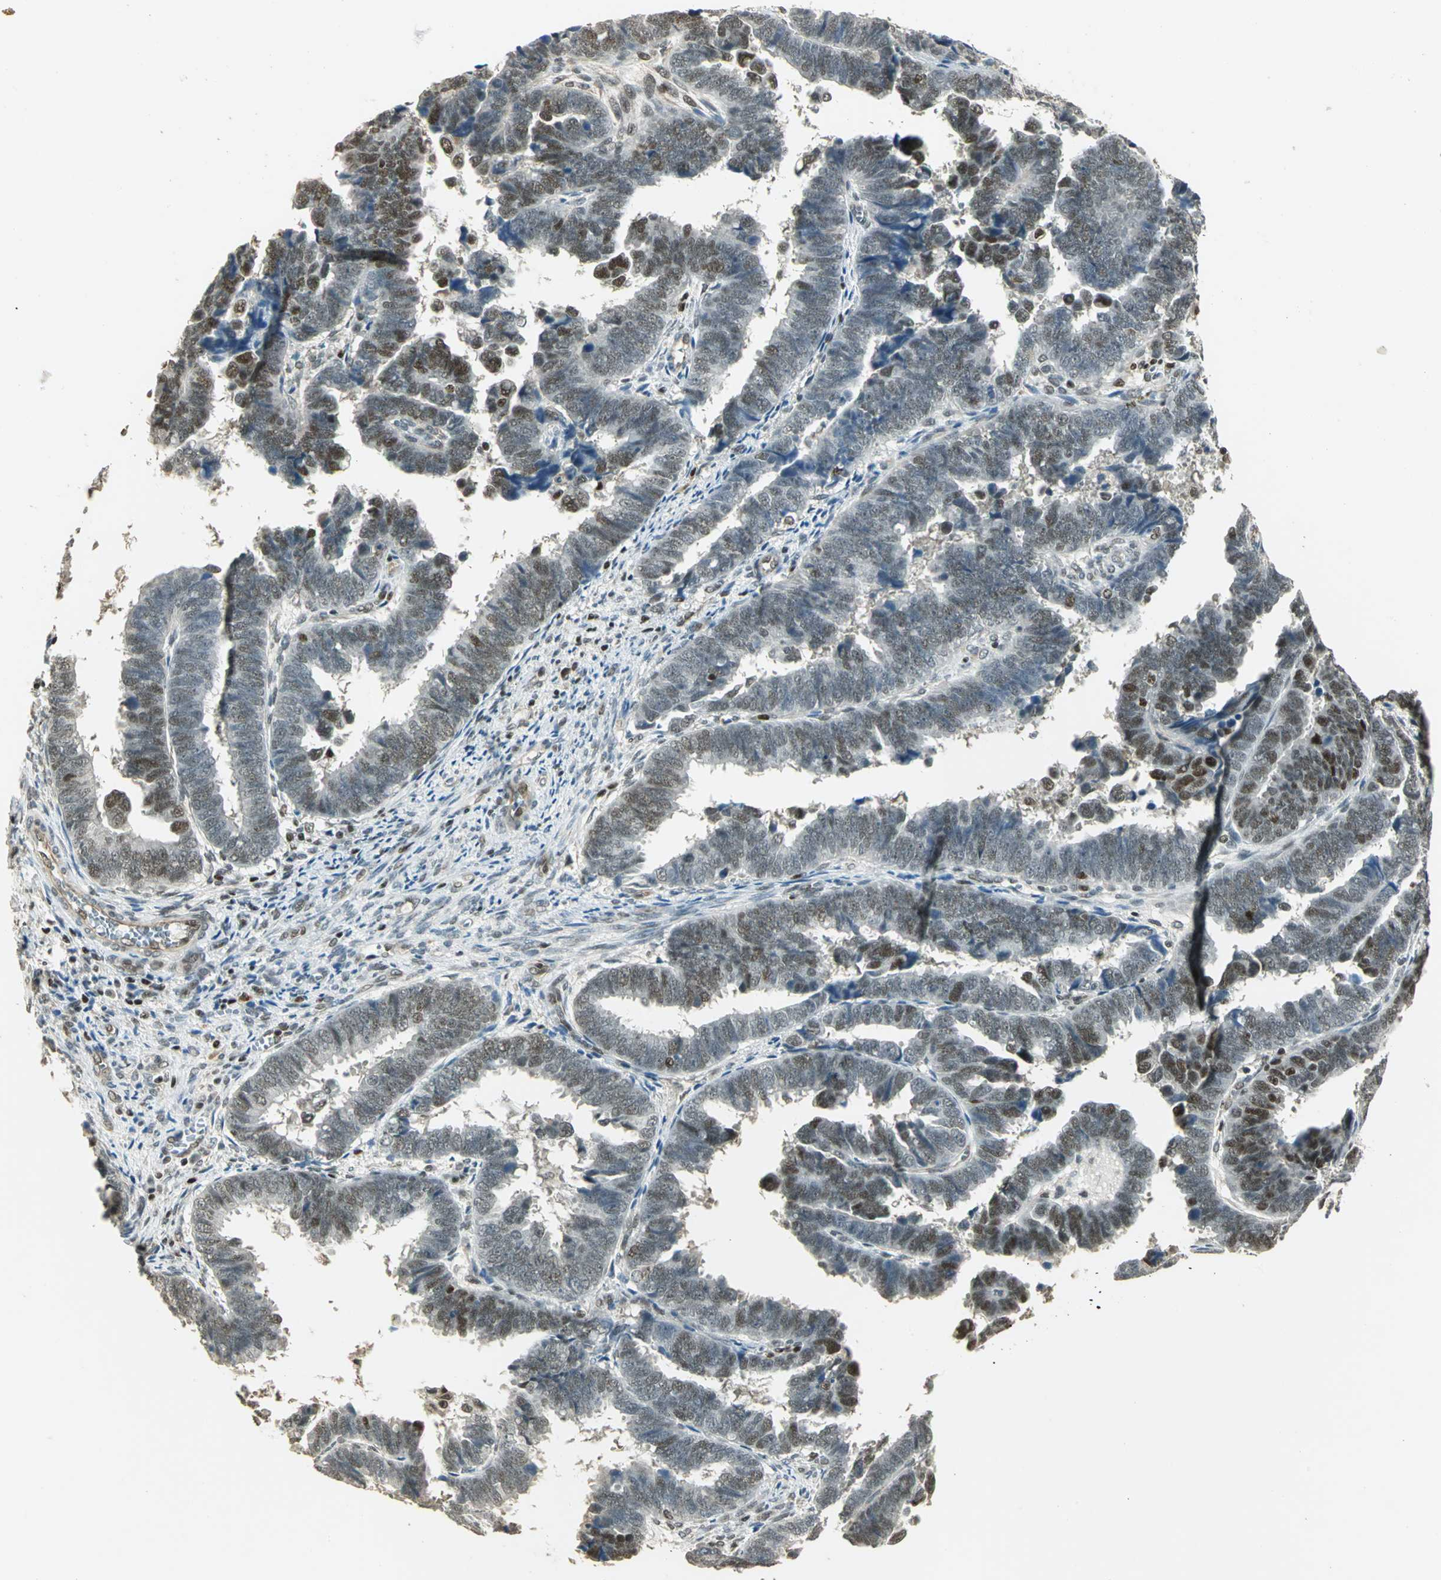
{"staining": {"intensity": "weak", "quantity": ">75%", "location": "nuclear"}, "tissue": "endometrial cancer", "cell_type": "Tumor cells", "image_type": "cancer", "snomed": [{"axis": "morphology", "description": "Adenocarcinoma, NOS"}, {"axis": "topography", "description": "Endometrium"}], "caption": "Protein staining shows weak nuclear staining in about >75% of tumor cells in endometrial cancer.", "gene": "ELF1", "patient": {"sex": "female", "age": 75}}